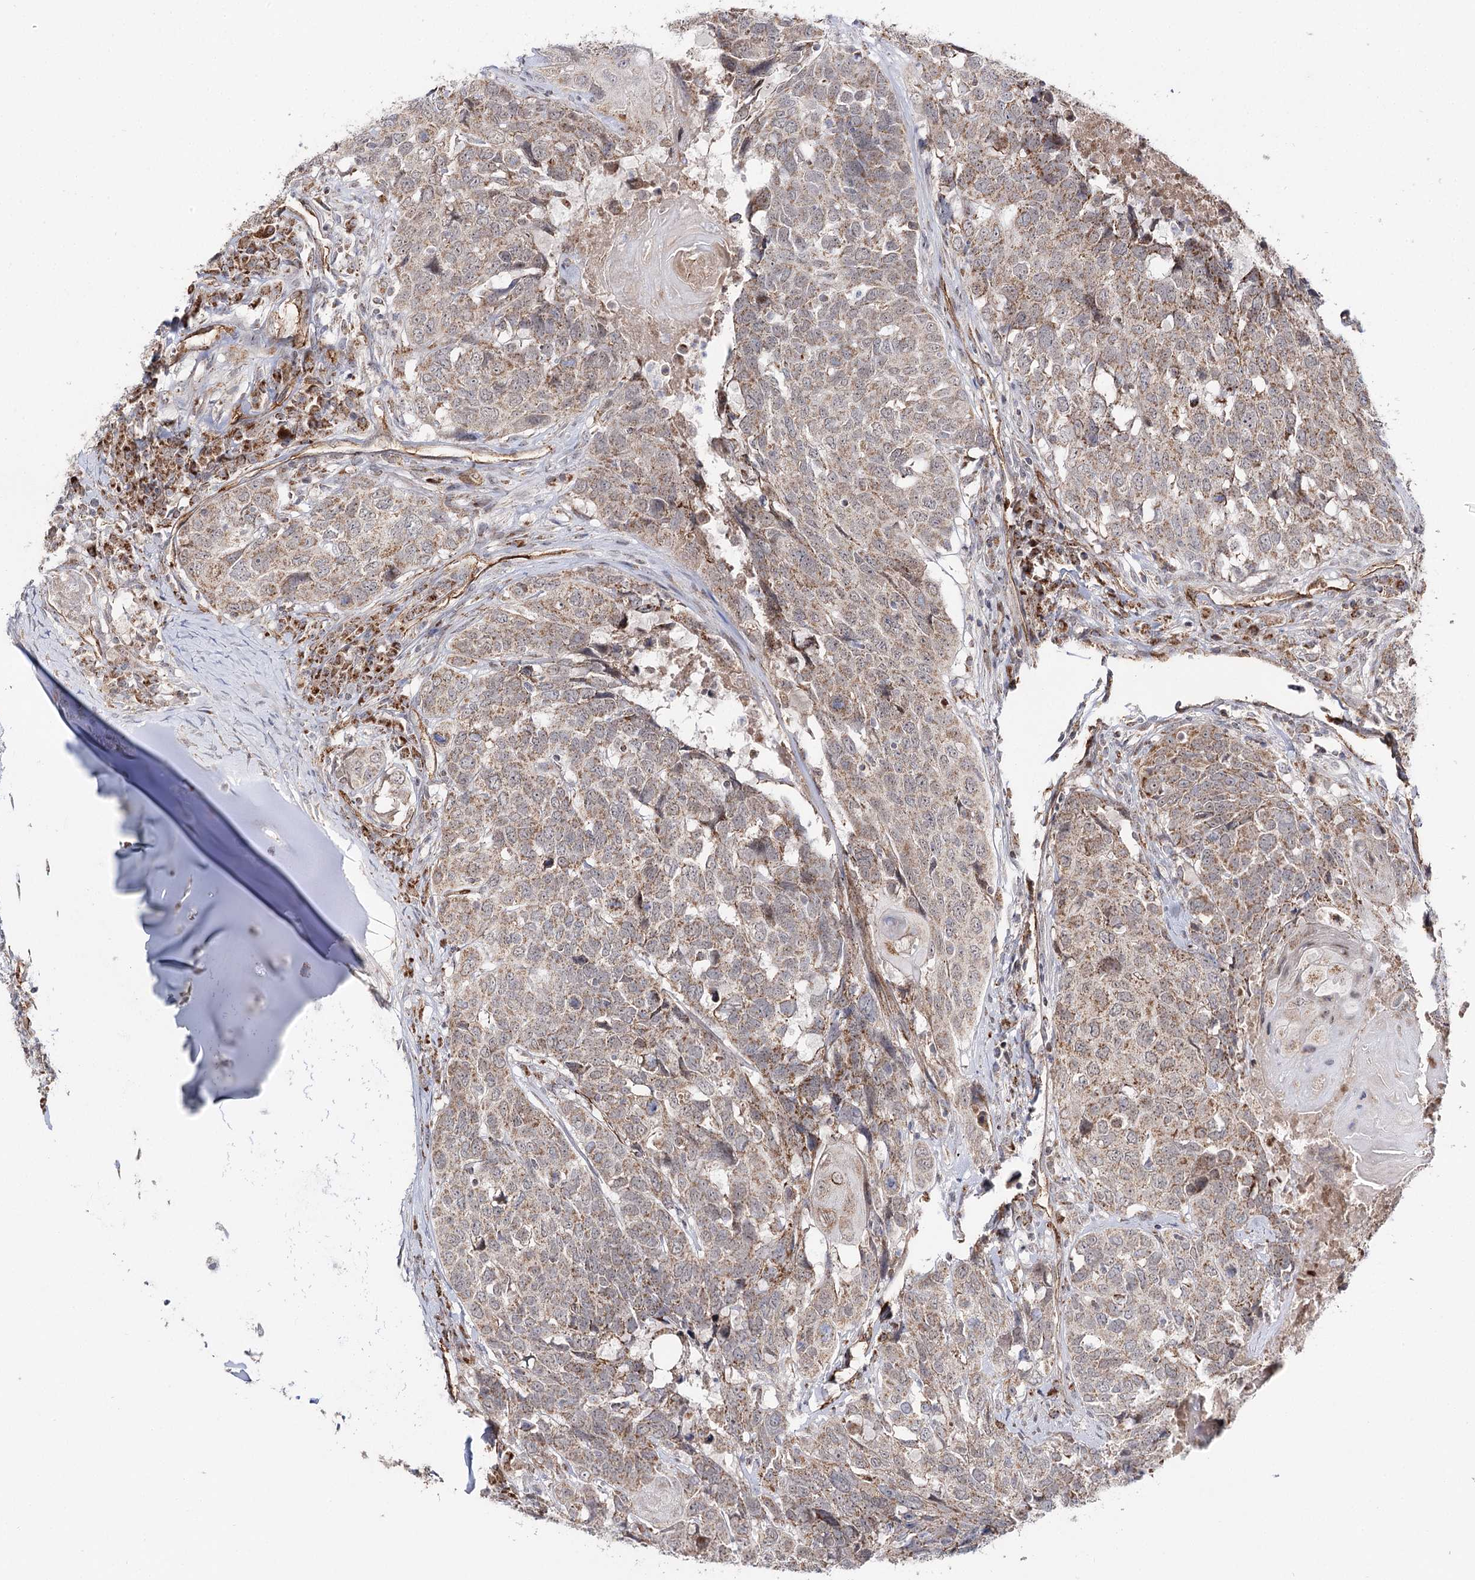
{"staining": {"intensity": "weak", "quantity": ">75%", "location": "cytoplasmic/membranous"}, "tissue": "head and neck cancer", "cell_type": "Tumor cells", "image_type": "cancer", "snomed": [{"axis": "morphology", "description": "Squamous cell carcinoma, NOS"}, {"axis": "topography", "description": "Head-Neck"}], "caption": "Weak cytoplasmic/membranous expression is present in about >75% of tumor cells in squamous cell carcinoma (head and neck).", "gene": "CBR4", "patient": {"sex": "male", "age": 66}}